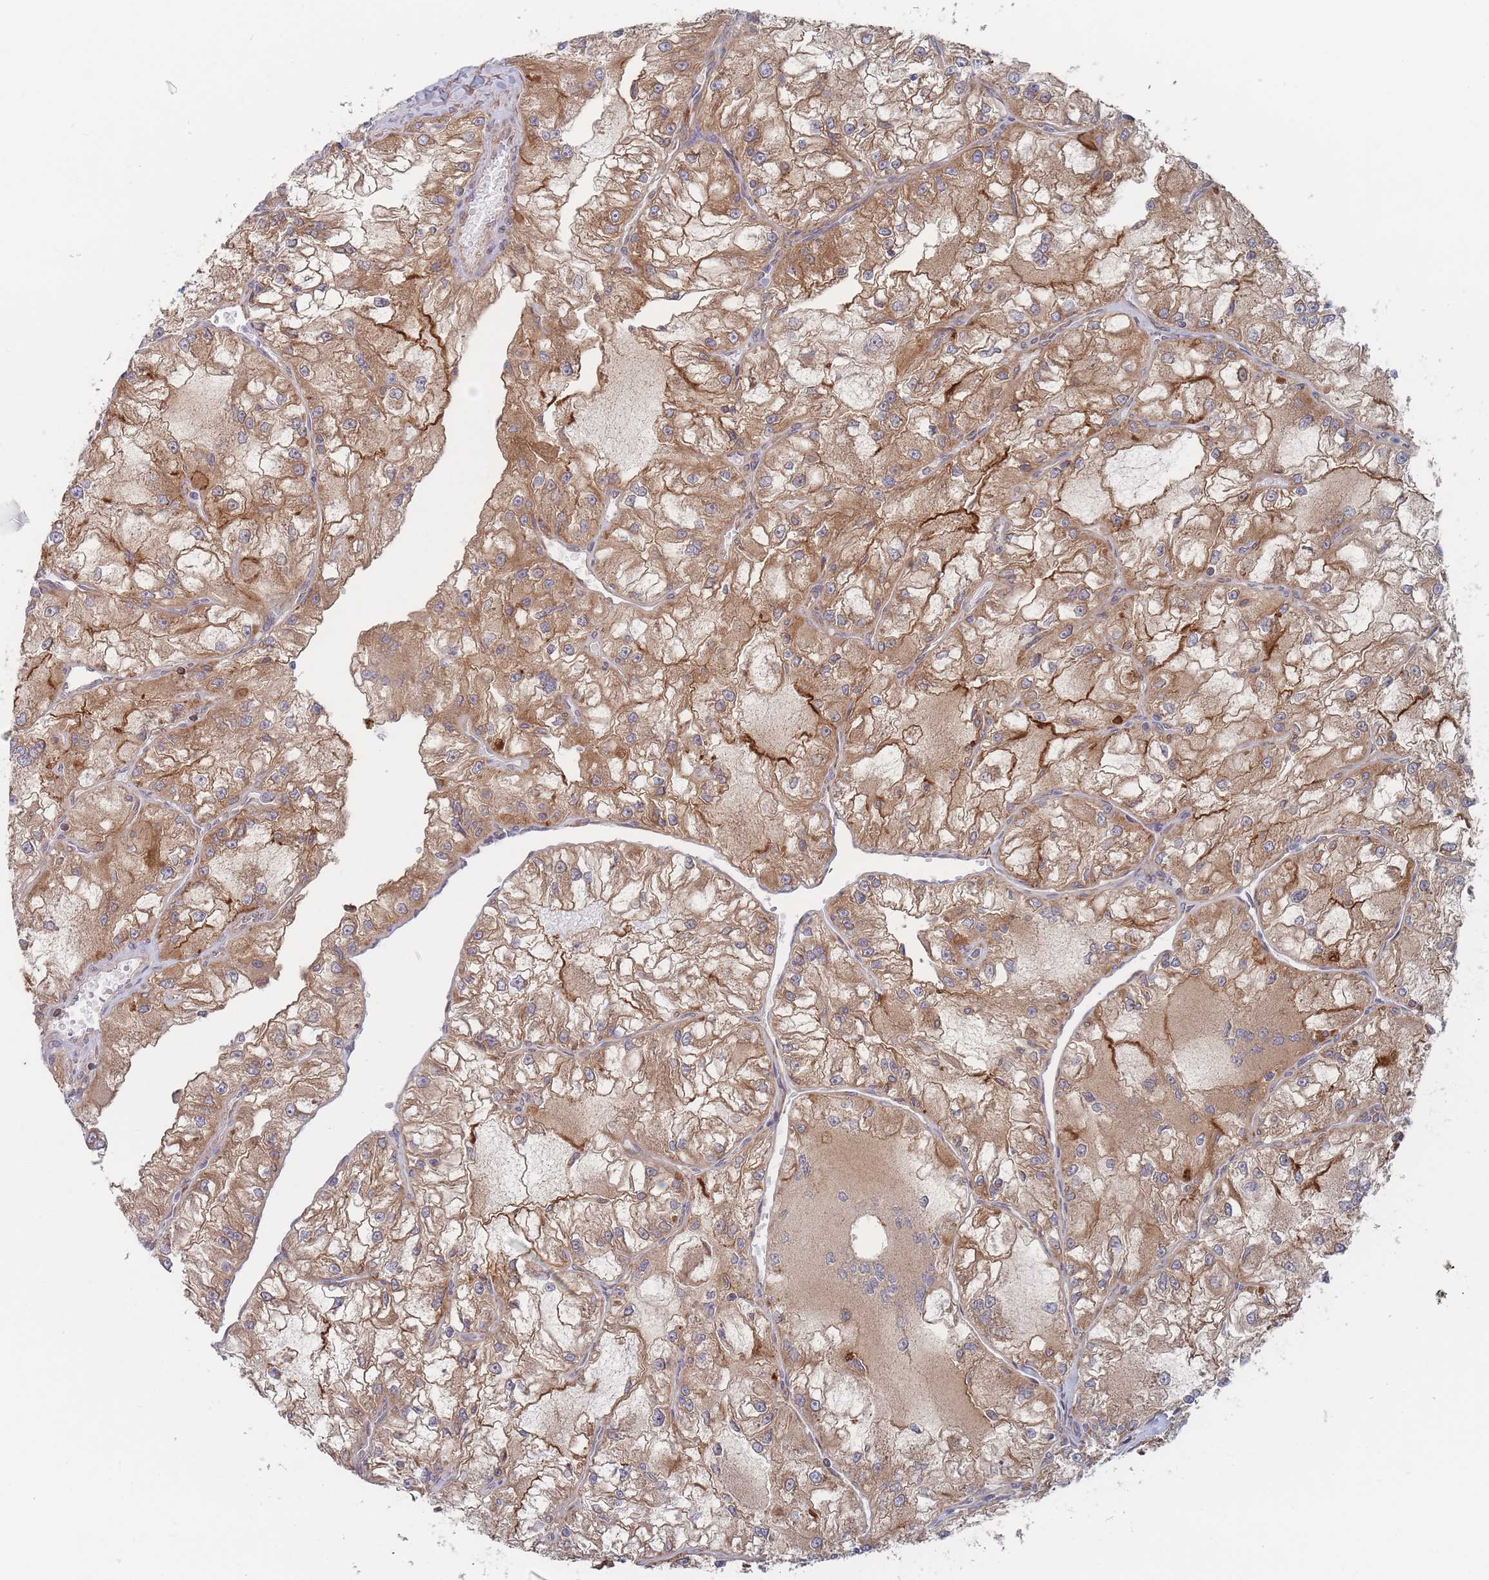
{"staining": {"intensity": "moderate", "quantity": ">75%", "location": "cytoplasmic/membranous"}, "tissue": "renal cancer", "cell_type": "Tumor cells", "image_type": "cancer", "snomed": [{"axis": "morphology", "description": "Adenocarcinoma, NOS"}, {"axis": "topography", "description": "Kidney"}], "caption": "The image exhibits a brown stain indicating the presence of a protein in the cytoplasmic/membranous of tumor cells in renal adenocarcinoma.", "gene": "KDSR", "patient": {"sex": "female", "age": 72}}